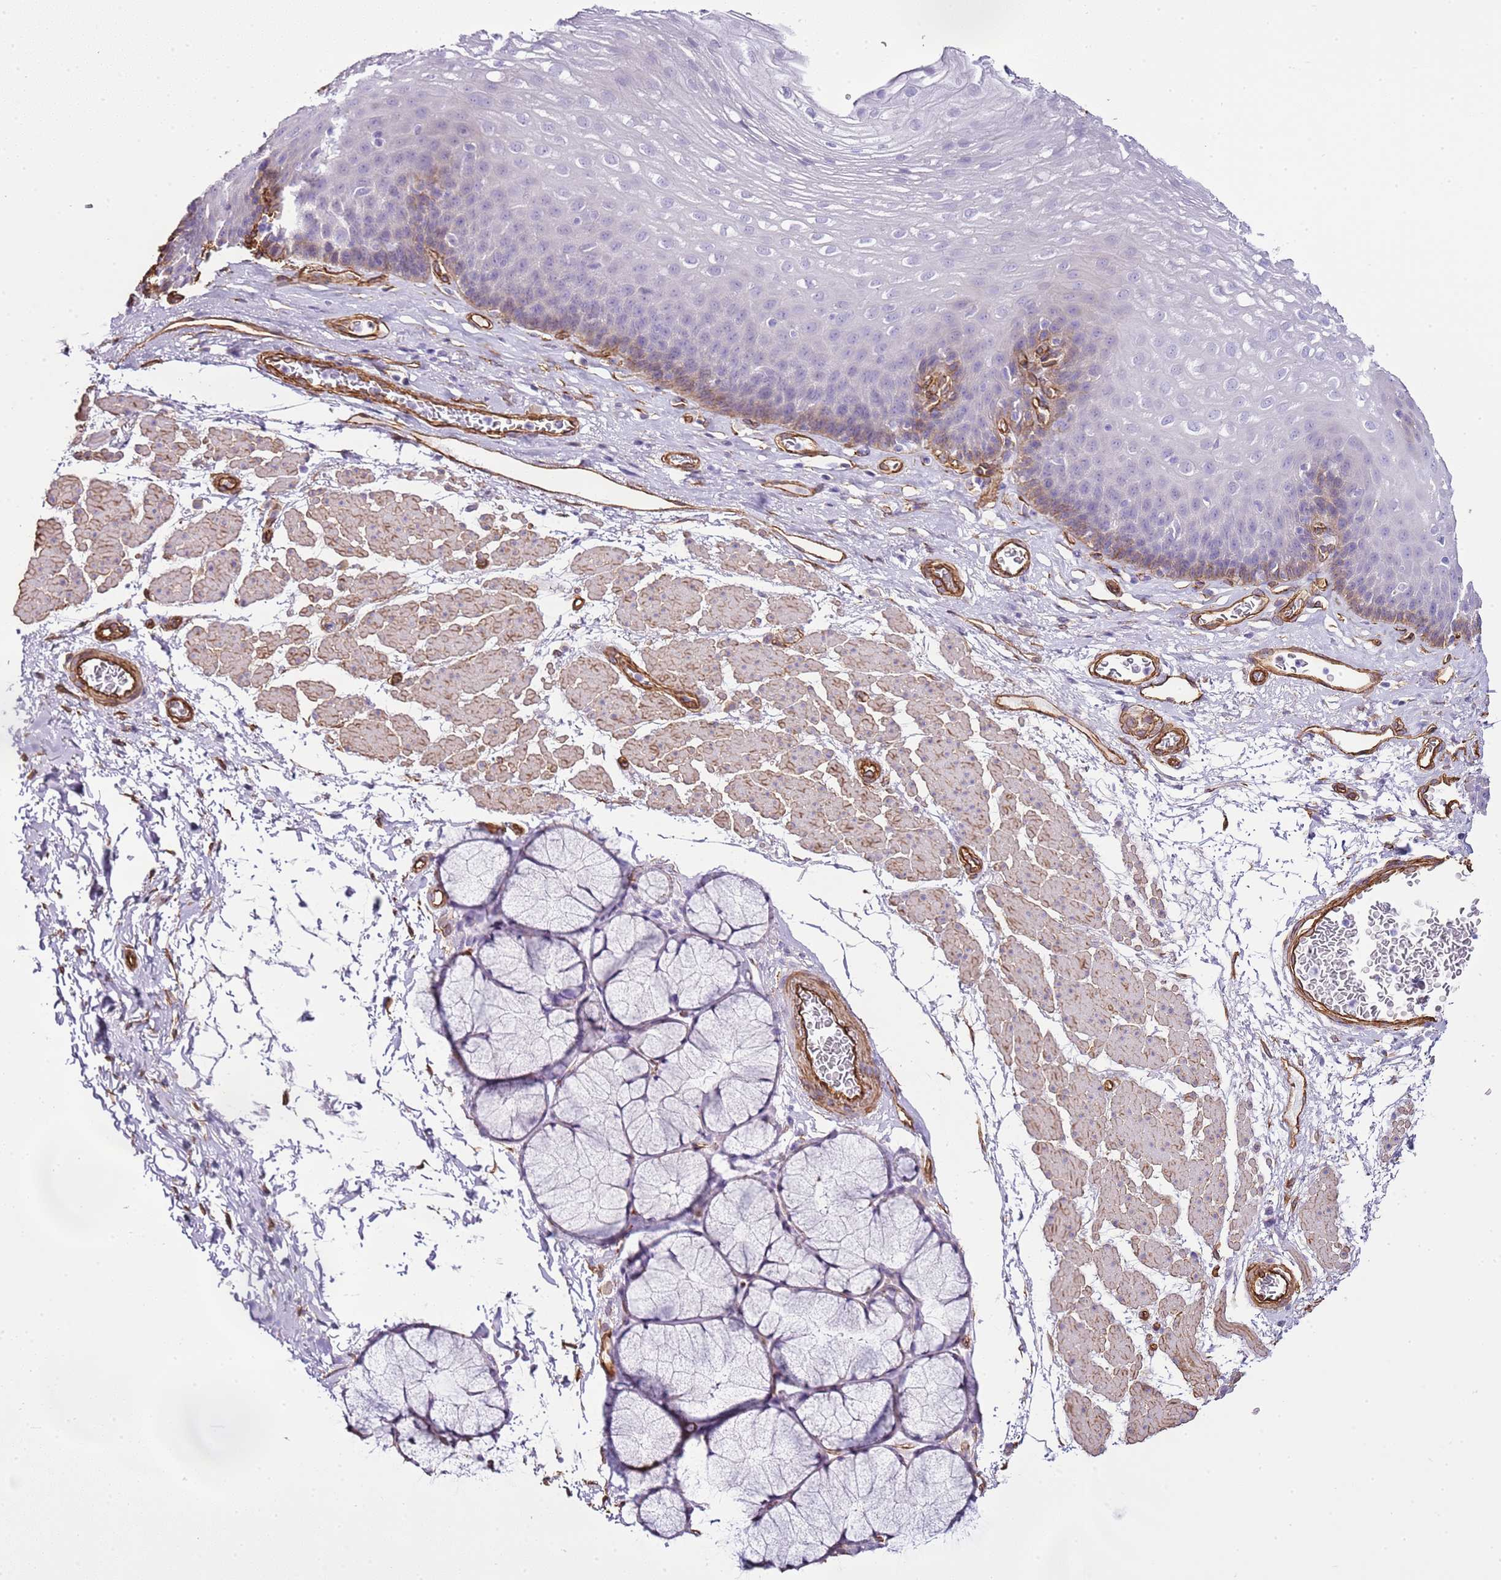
{"staining": {"intensity": "weak", "quantity": "<25%", "location": "cytoplasmic/membranous"}, "tissue": "esophagus", "cell_type": "Squamous epithelial cells", "image_type": "normal", "snomed": [{"axis": "morphology", "description": "Normal tissue, NOS"}, {"axis": "topography", "description": "Esophagus"}], "caption": "The IHC histopathology image has no significant expression in squamous epithelial cells of esophagus.", "gene": "CTDSPL", "patient": {"sex": "female", "age": 66}}